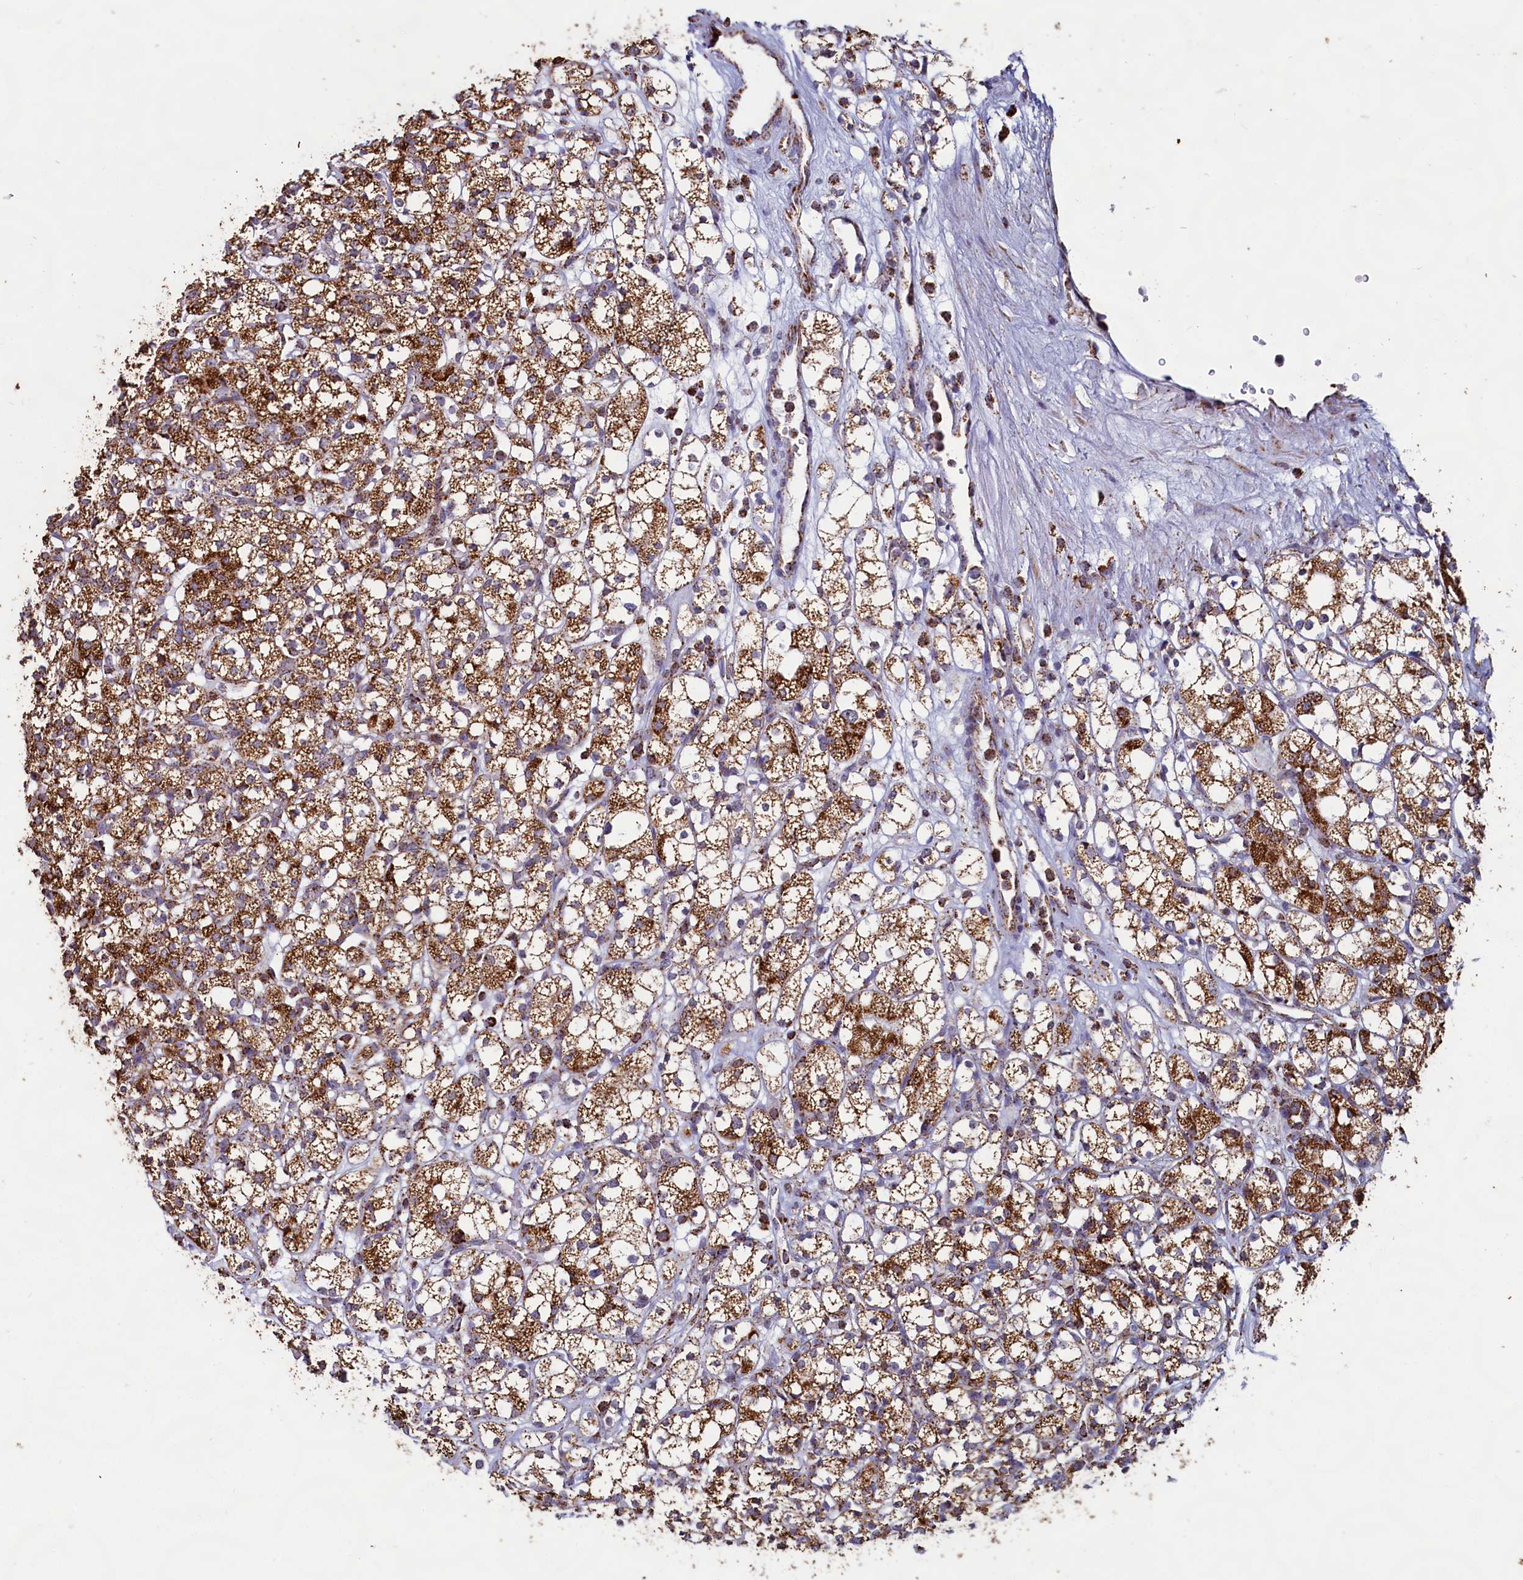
{"staining": {"intensity": "strong", "quantity": ">75%", "location": "cytoplasmic/membranous"}, "tissue": "renal cancer", "cell_type": "Tumor cells", "image_type": "cancer", "snomed": [{"axis": "morphology", "description": "Adenocarcinoma, NOS"}, {"axis": "topography", "description": "Kidney"}], "caption": "This photomicrograph shows immunohistochemistry (IHC) staining of human adenocarcinoma (renal), with high strong cytoplasmic/membranous expression in approximately >75% of tumor cells.", "gene": "C1D", "patient": {"sex": "male", "age": 77}}